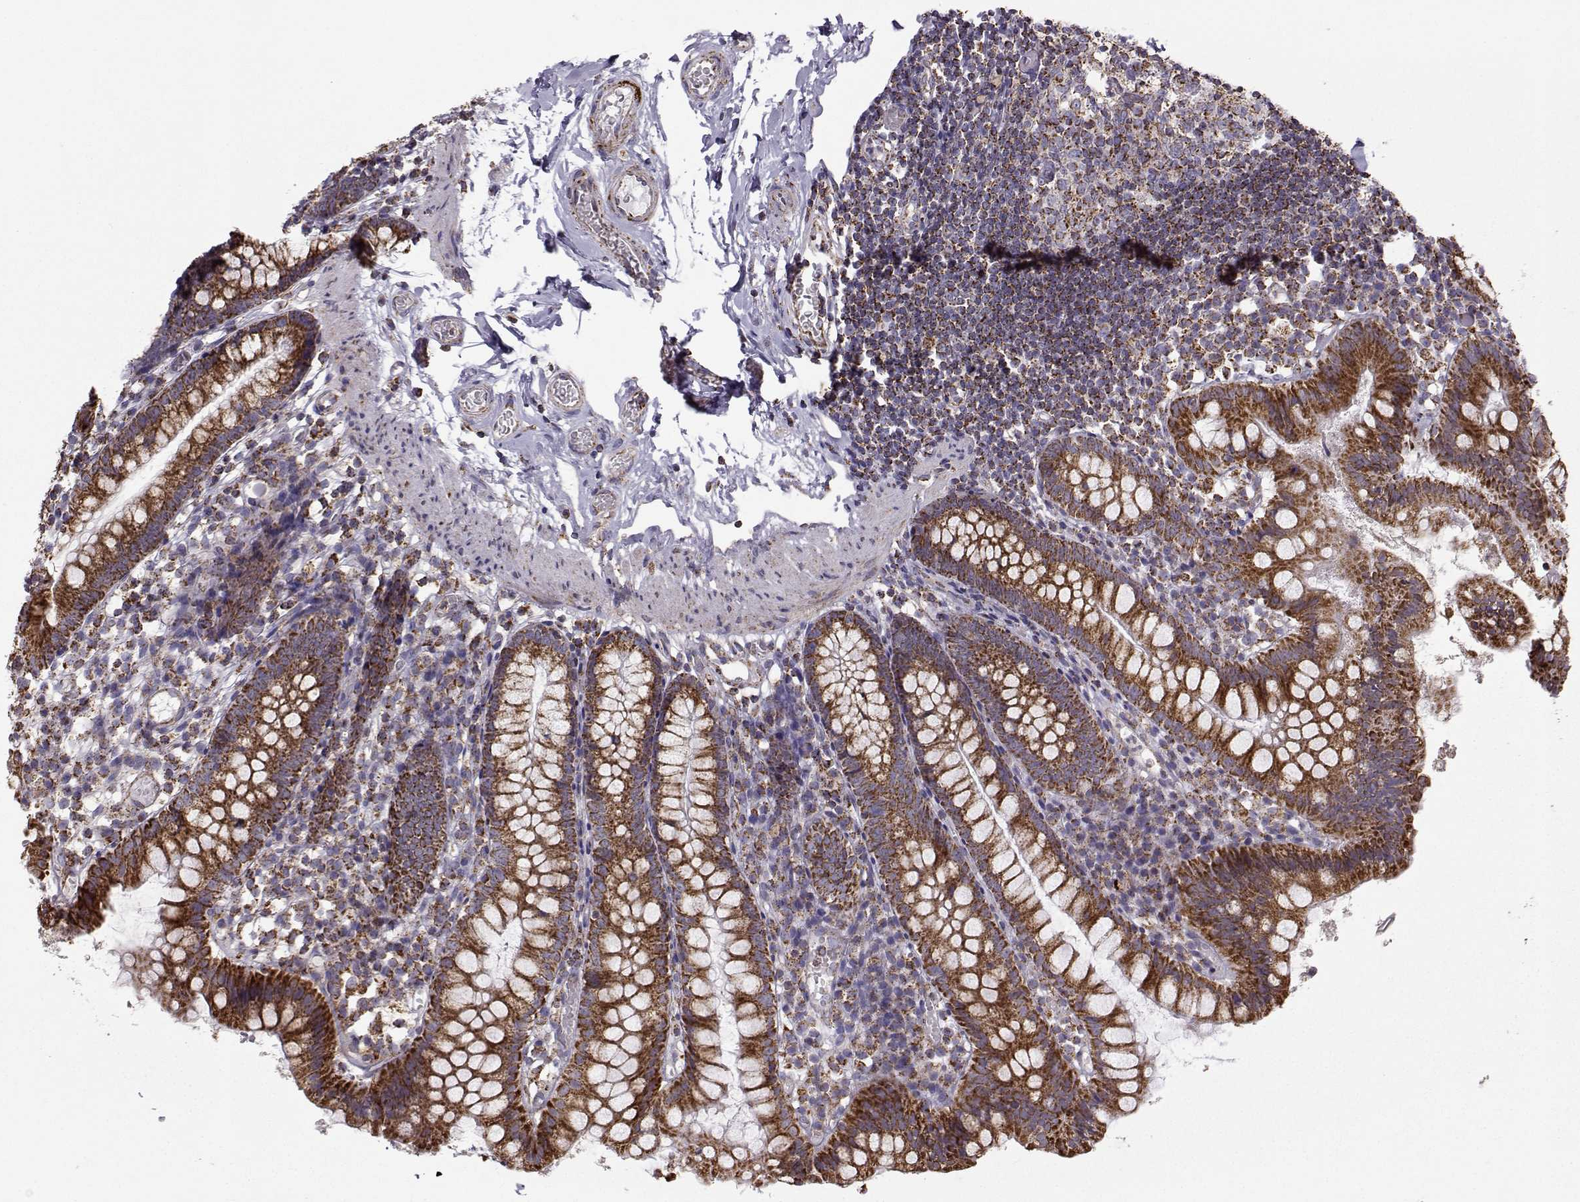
{"staining": {"intensity": "strong", "quantity": ">75%", "location": "cytoplasmic/membranous"}, "tissue": "small intestine", "cell_type": "Glandular cells", "image_type": "normal", "snomed": [{"axis": "morphology", "description": "Normal tissue, NOS"}, {"axis": "topography", "description": "Small intestine"}], "caption": "The histopathology image shows staining of normal small intestine, revealing strong cytoplasmic/membranous protein positivity (brown color) within glandular cells. (DAB (3,3'-diaminobenzidine) = brown stain, brightfield microscopy at high magnification).", "gene": "NECAB3", "patient": {"sex": "female", "age": 90}}